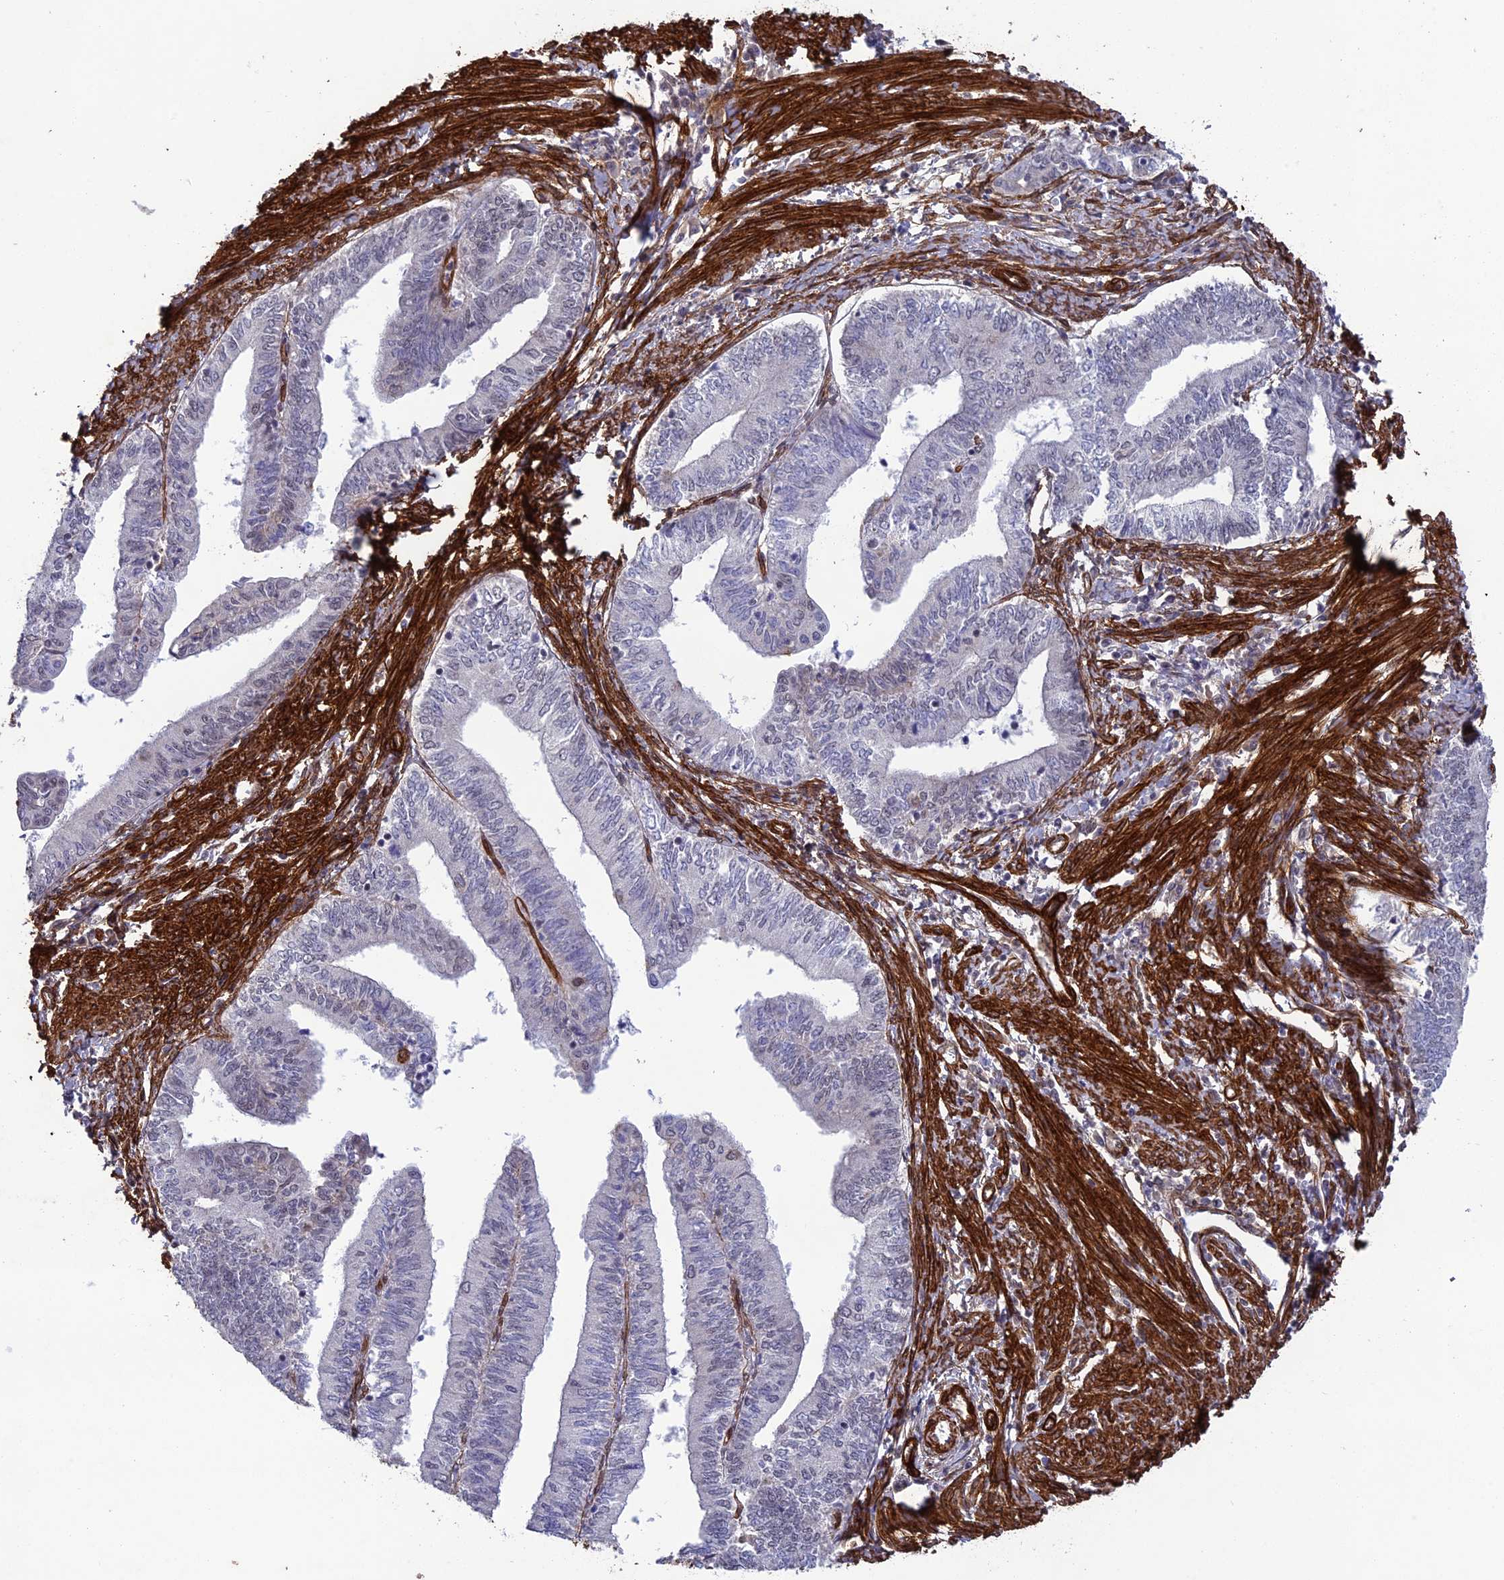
{"staining": {"intensity": "negative", "quantity": "none", "location": "none"}, "tissue": "endometrial cancer", "cell_type": "Tumor cells", "image_type": "cancer", "snomed": [{"axis": "morphology", "description": "Adenocarcinoma, NOS"}, {"axis": "topography", "description": "Endometrium"}], "caption": "Endometrial cancer was stained to show a protein in brown. There is no significant expression in tumor cells. (Immunohistochemistry (ihc), brightfield microscopy, high magnification).", "gene": "TNS1", "patient": {"sex": "female", "age": 66}}